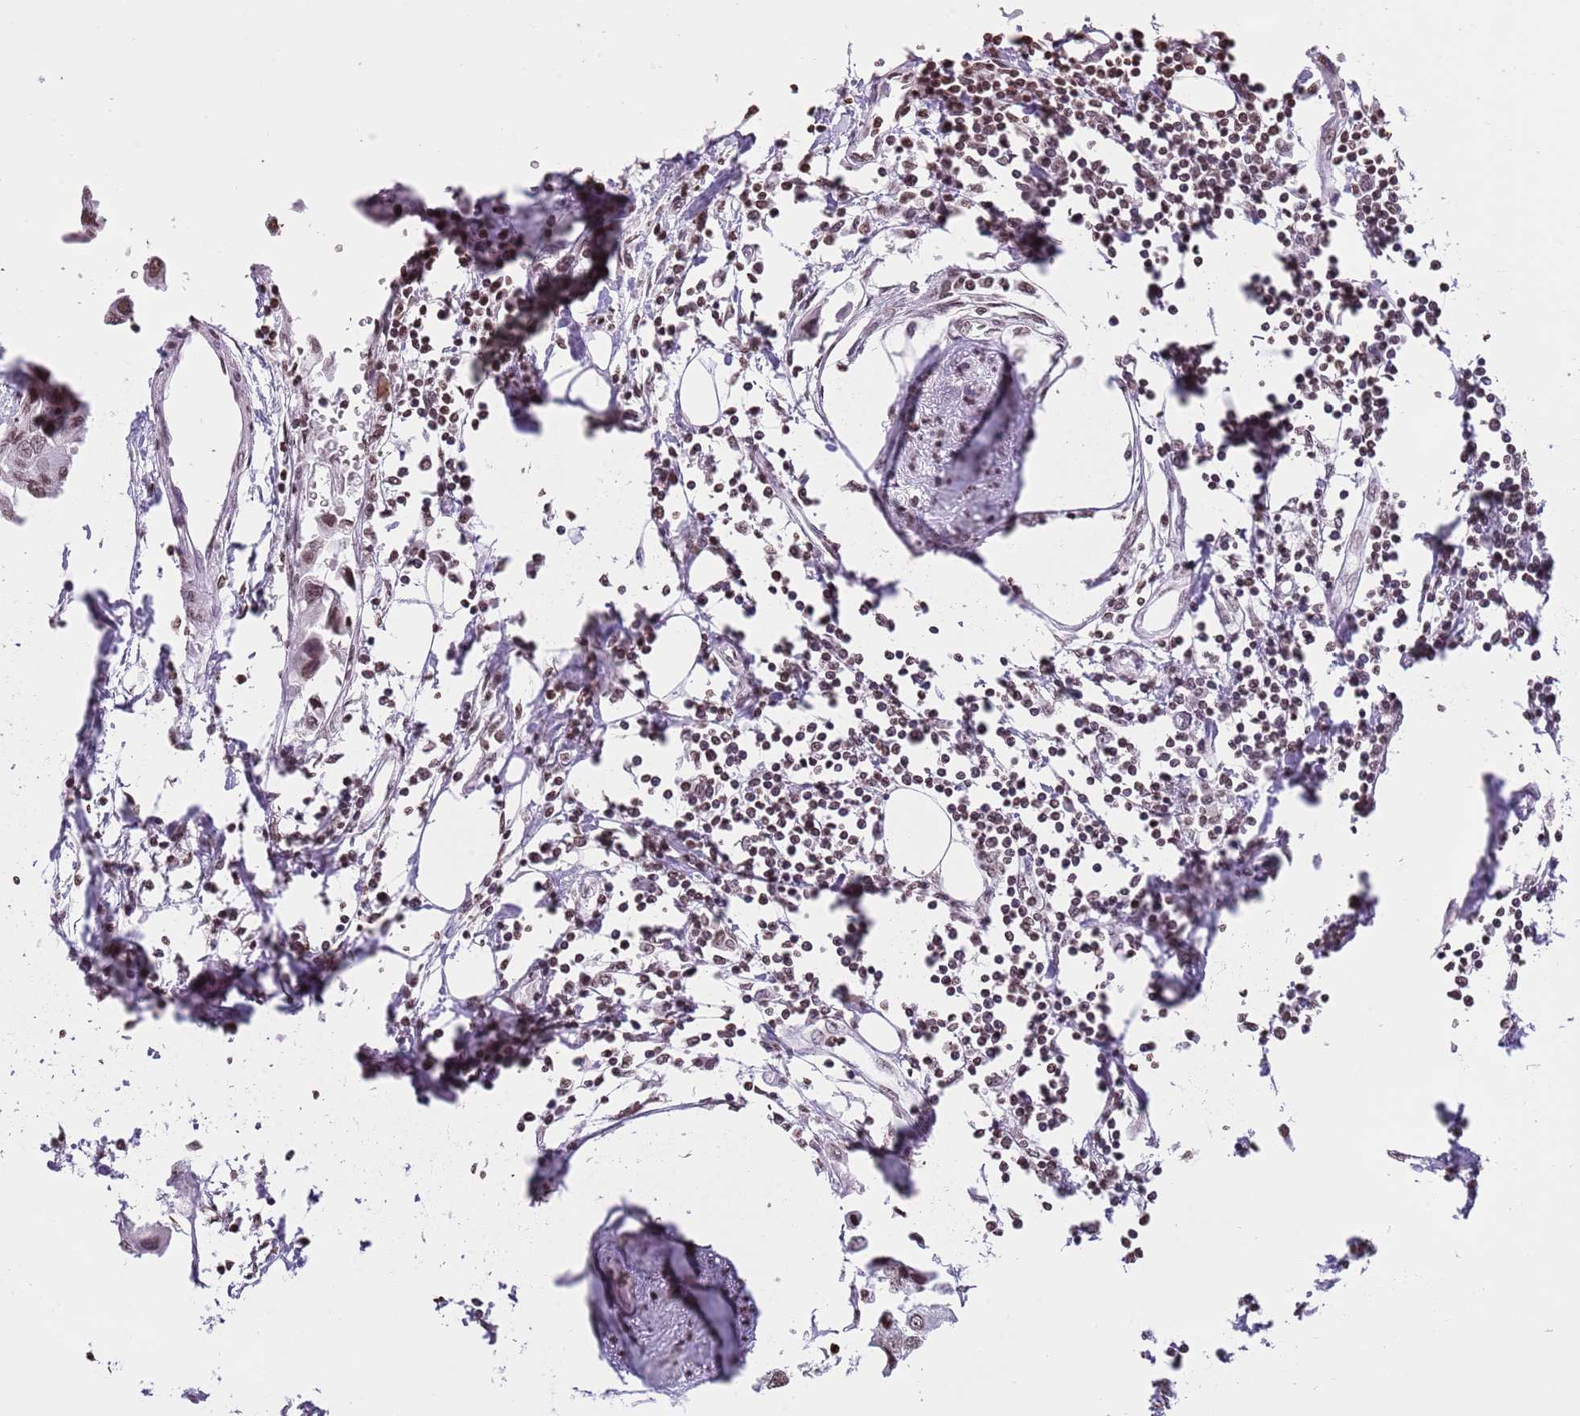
{"staining": {"intensity": "moderate", "quantity": ">75%", "location": "nuclear"}, "tissue": "urothelial cancer", "cell_type": "Tumor cells", "image_type": "cancer", "snomed": [{"axis": "morphology", "description": "Urothelial carcinoma, High grade"}, {"axis": "topography", "description": "Urinary bladder"}], "caption": "About >75% of tumor cells in urothelial cancer show moderate nuclear protein expression as visualized by brown immunohistochemical staining.", "gene": "KPNA3", "patient": {"sex": "male", "age": 64}}